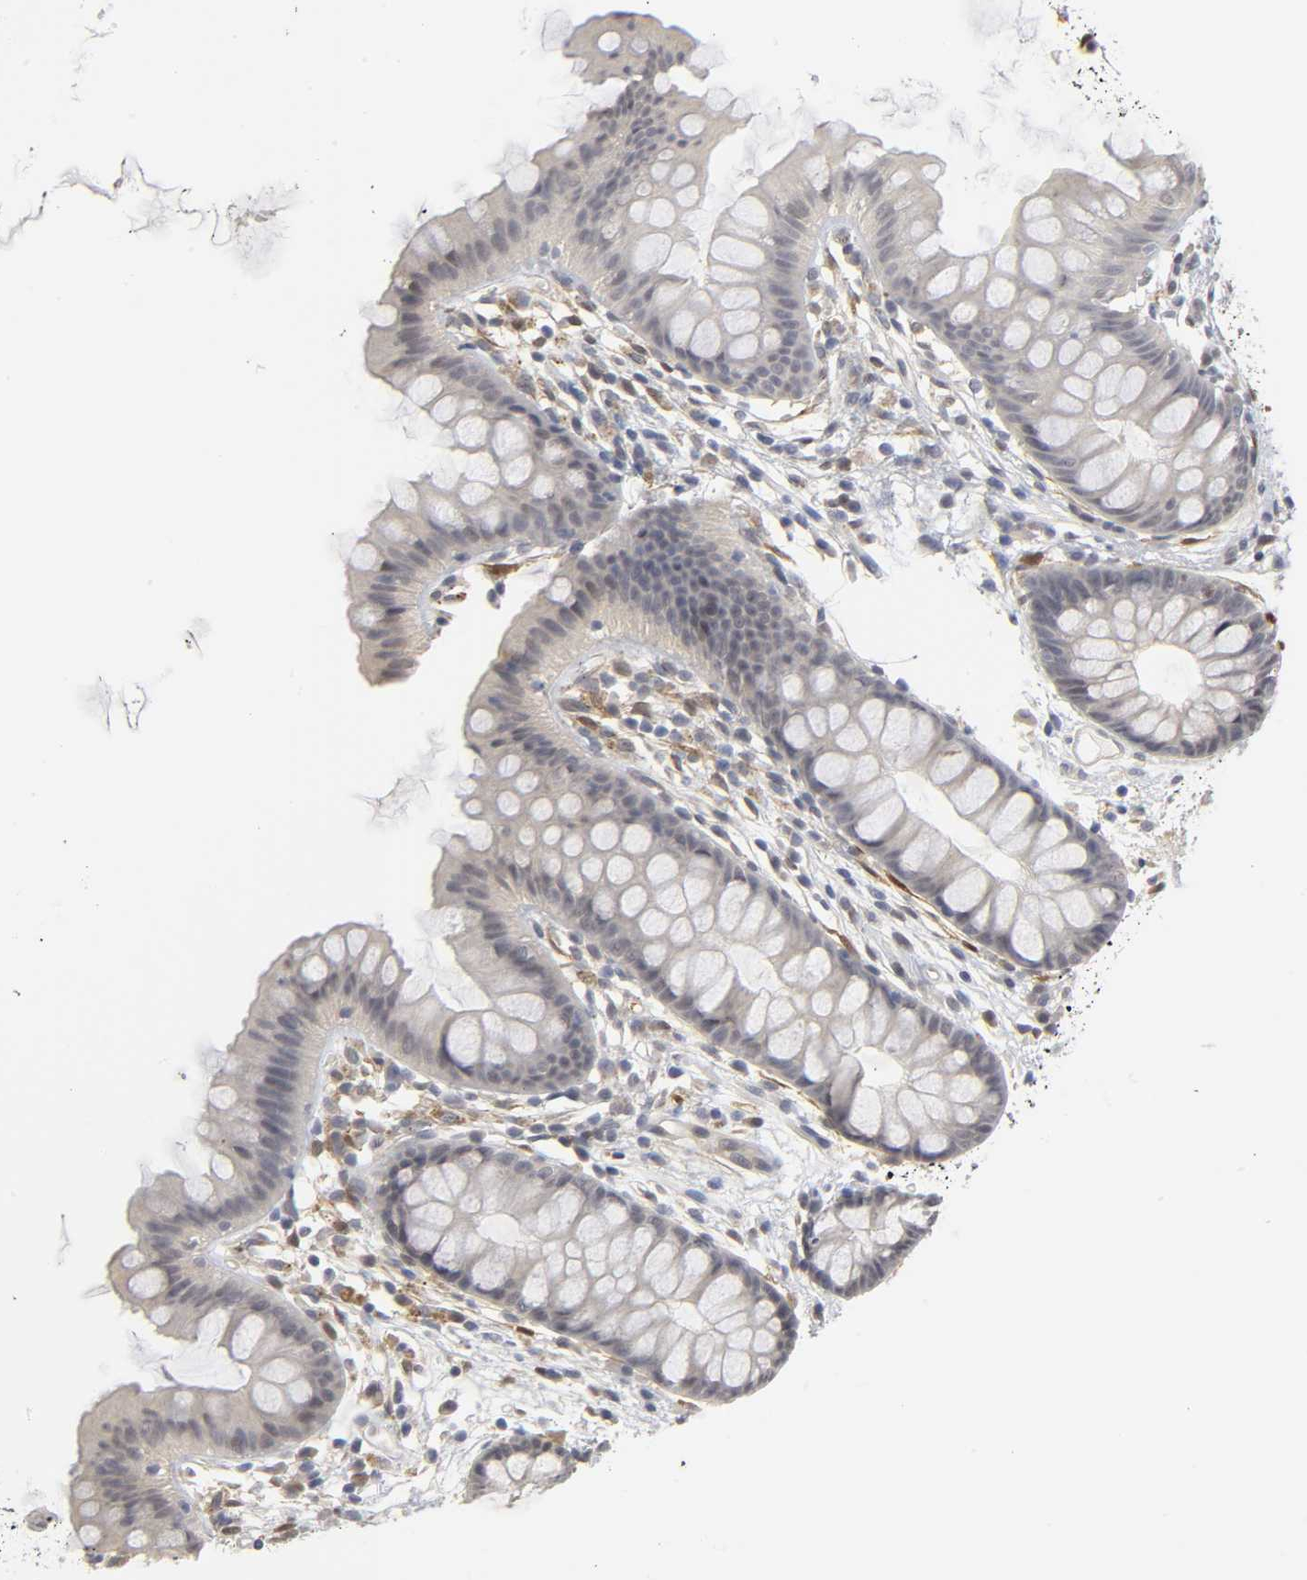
{"staining": {"intensity": "weak", "quantity": ">75%", "location": "cytoplasmic/membranous"}, "tissue": "colon", "cell_type": "Endothelial cells", "image_type": "normal", "snomed": [{"axis": "morphology", "description": "Normal tissue, NOS"}, {"axis": "topography", "description": "Smooth muscle"}, {"axis": "topography", "description": "Colon"}], "caption": "IHC of unremarkable human colon displays low levels of weak cytoplasmic/membranous positivity in about >75% of endothelial cells. (brown staining indicates protein expression, while blue staining denotes nuclei).", "gene": "PDLIM3", "patient": {"sex": "male", "age": 67}}